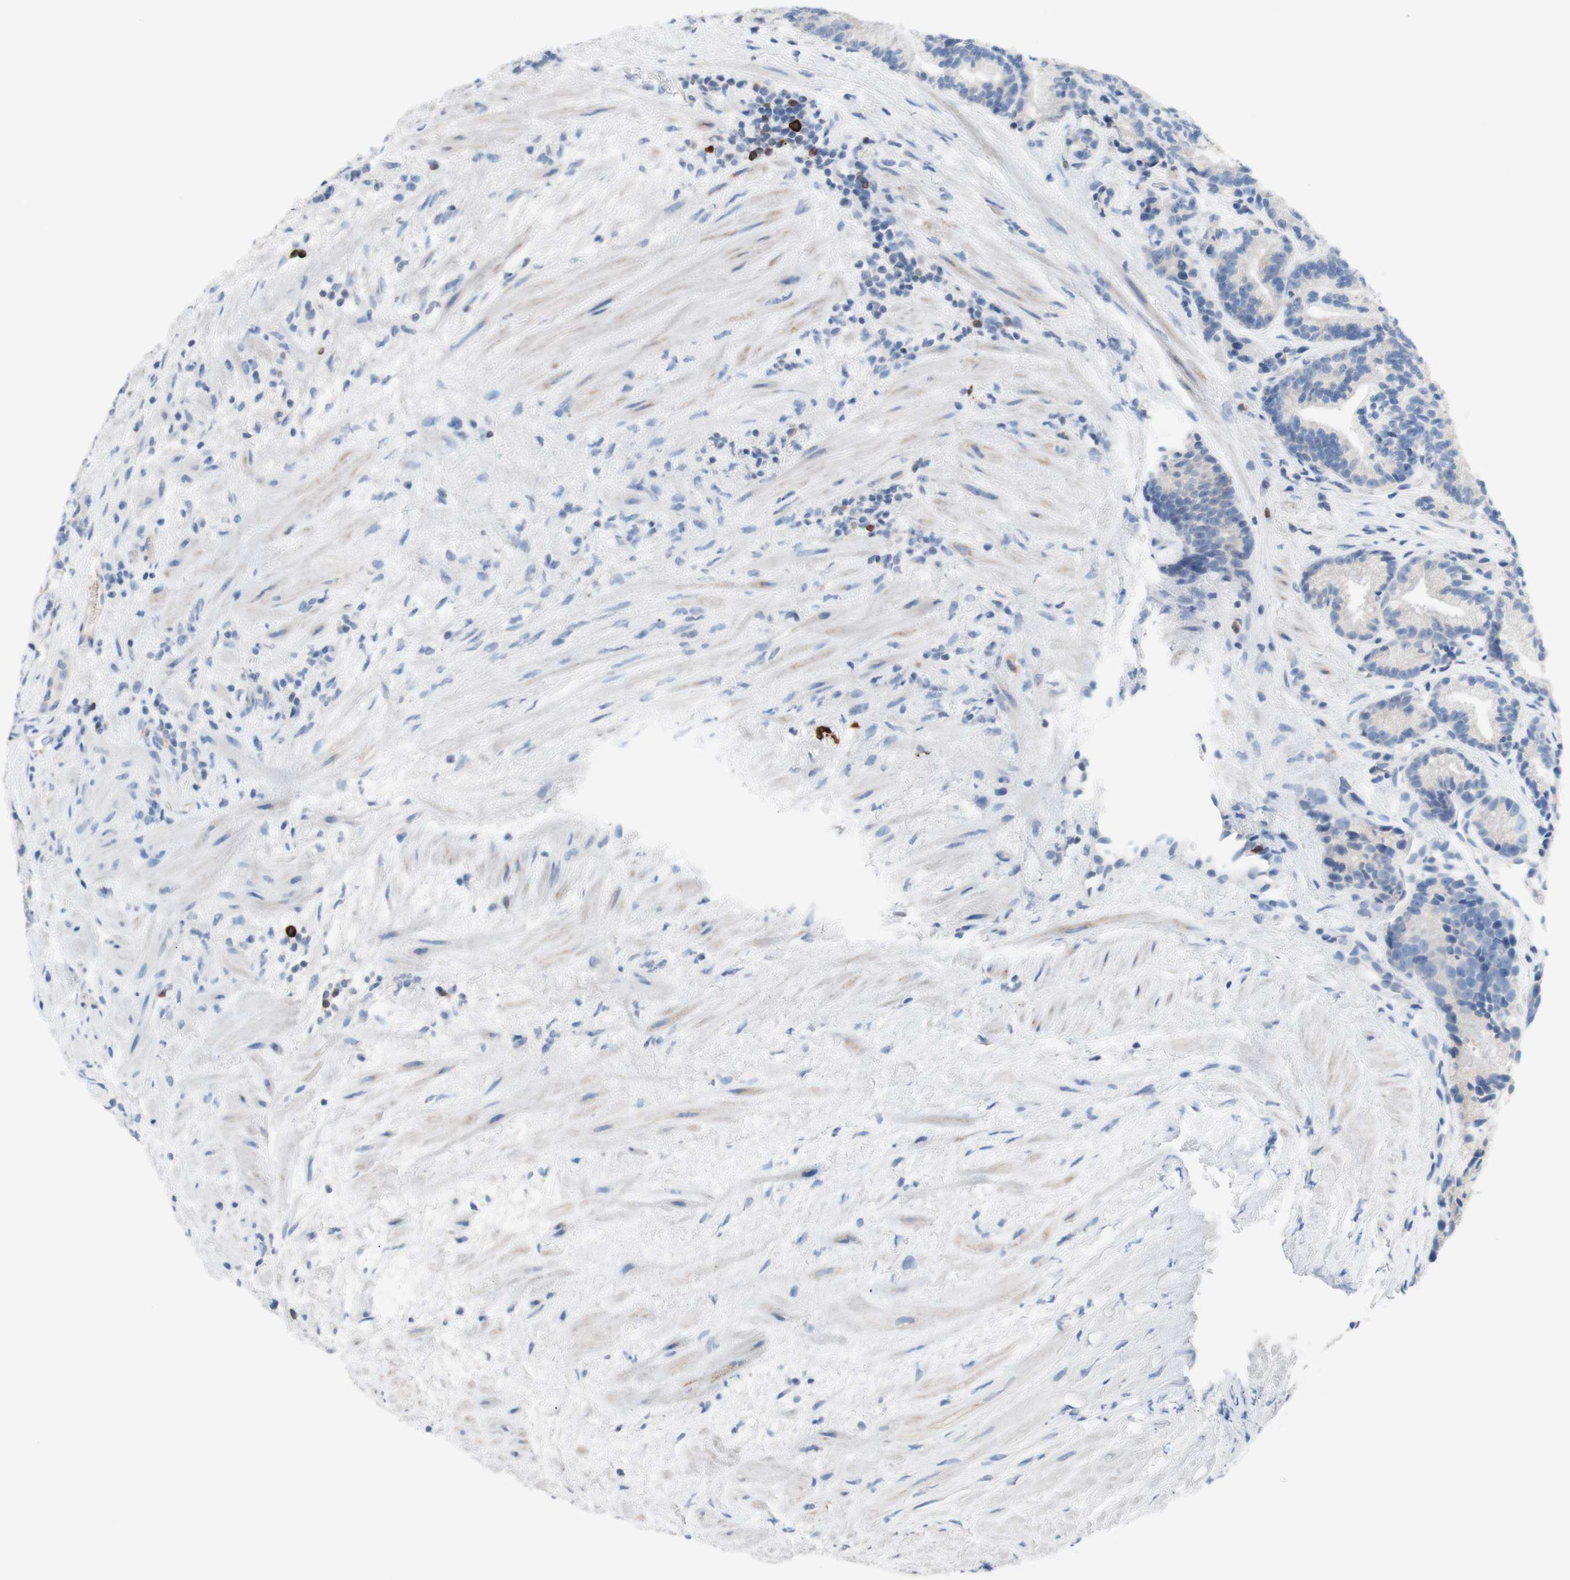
{"staining": {"intensity": "negative", "quantity": "none", "location": "none"}, "tissue": "prostate cancer", "cell_type": "Tumor cells", "image_type": "cancer", "snomed": [{"axis": "morphology", "description": "Adenocarcinoma, Low grade"}, {"axis": "topography", "description": "Prostate"}], "caption": "High magnification brightfield microscopy of adenocarcinoma (low-grade) (prostate) stained with DAB (3,3'-diaminobenzidine) (brown) and counterstained with hematoxylin (blue): tumor cells show no significant staining.", "gene": "PACSIN1", "patient": {"sex": "male", "age": 89}}